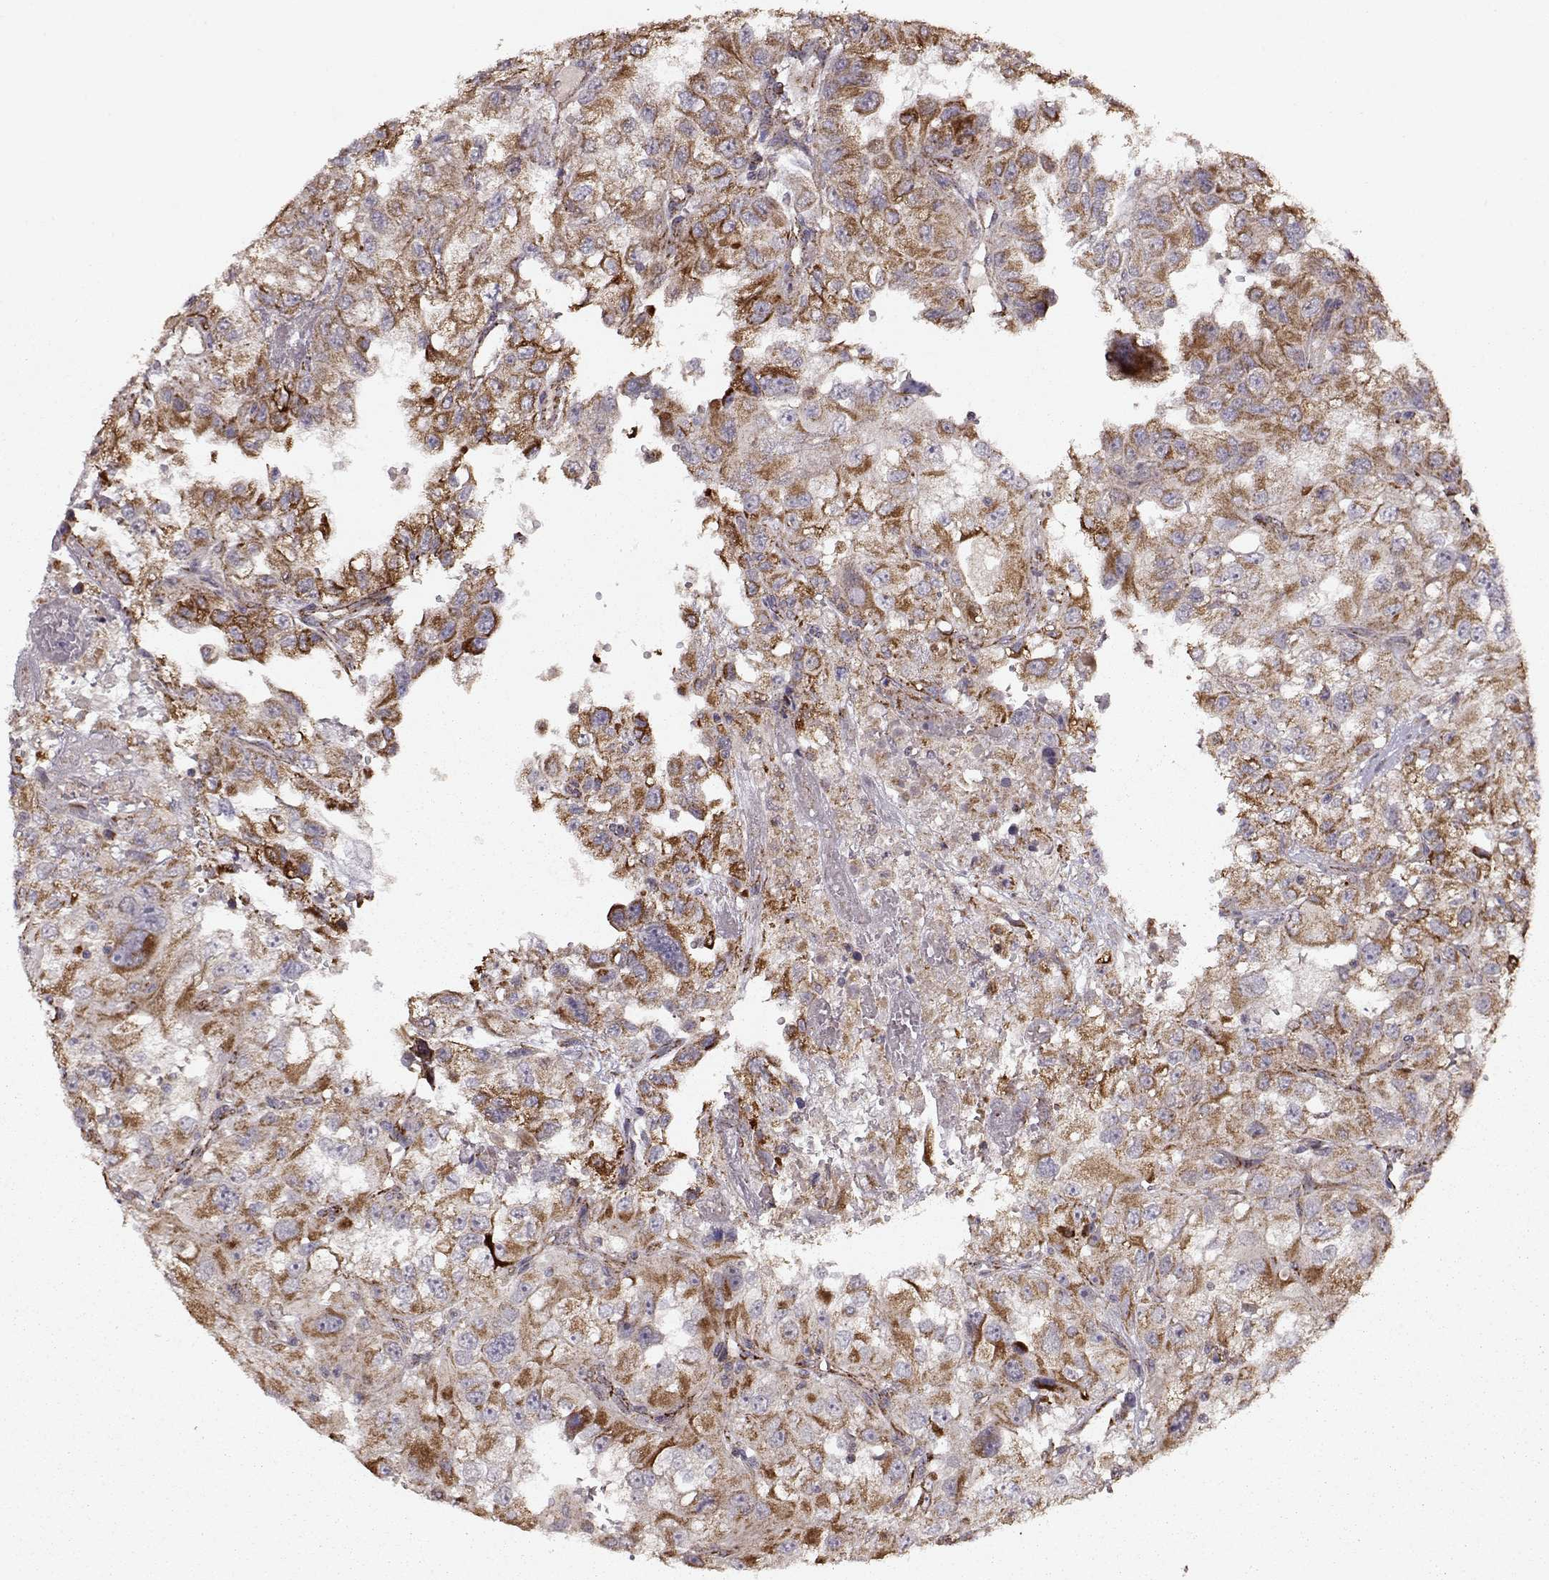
{"staining": {"intensity": "moderate", "quantity": ">75%", "location": "cytoplasmic/membranous"}, "tissue": "renal cancer", "cell_type": "Tumor cells", "image_type": "cancer", "snomed": [{"axis": "morphology", "description": "Adenocarcinoma, NOS"}, {"axis": "topography", "description": "Kidney"}], "caption": "Immunohistochemistry micrograph of neoplastic tissue: human renal cancer stained using immunohistochemistry demonstrates medium levels of moderate protein expression localized specifically in the cytoplasmic/membranous of tumor cells, appearing as a cytoplasmic/membranous brown color.", "gene": "CMTM3", "patient": {"sex": "male", "age": 64}}